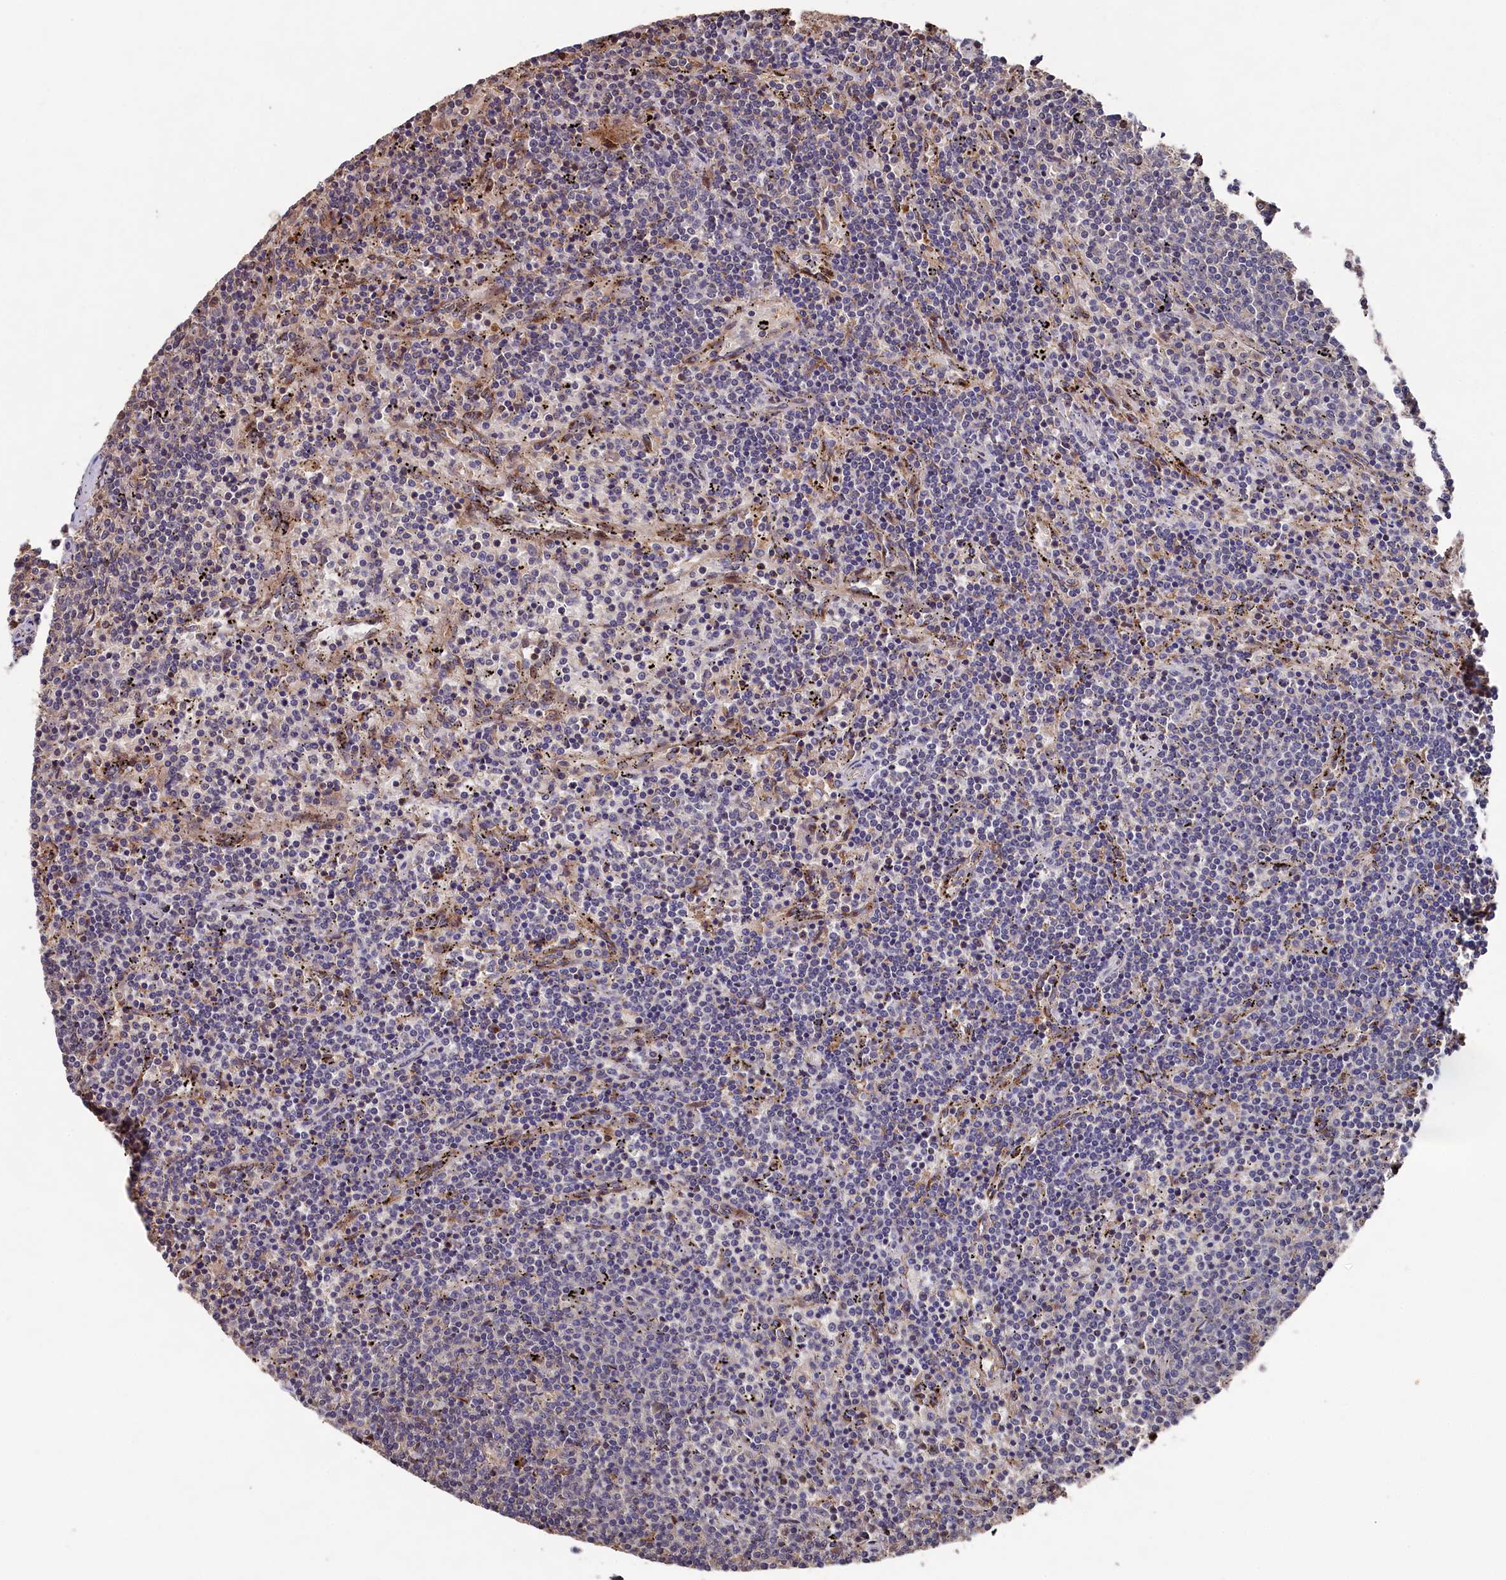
{"staining": {"intensity": "negative", "quantity": "none", "location": "none"}, "tissue": "lymphoma", "cell_type": "Tumor cells", "image_type": "cancer", "snomed": [{"axis": "morphology", "description": "Malignant lymphoma, non-Hodgkin's type, Low grade"}, {"axis": "topography", "description": "Spleen"}], "caption": "Immunohistochemical staining of human low-grade malignant lymphoma, non-Hodgkin's type reveals no significant expression in tumor cells.", "gene": "NAA60", "patient": {"sex": "female", "age": 50}}